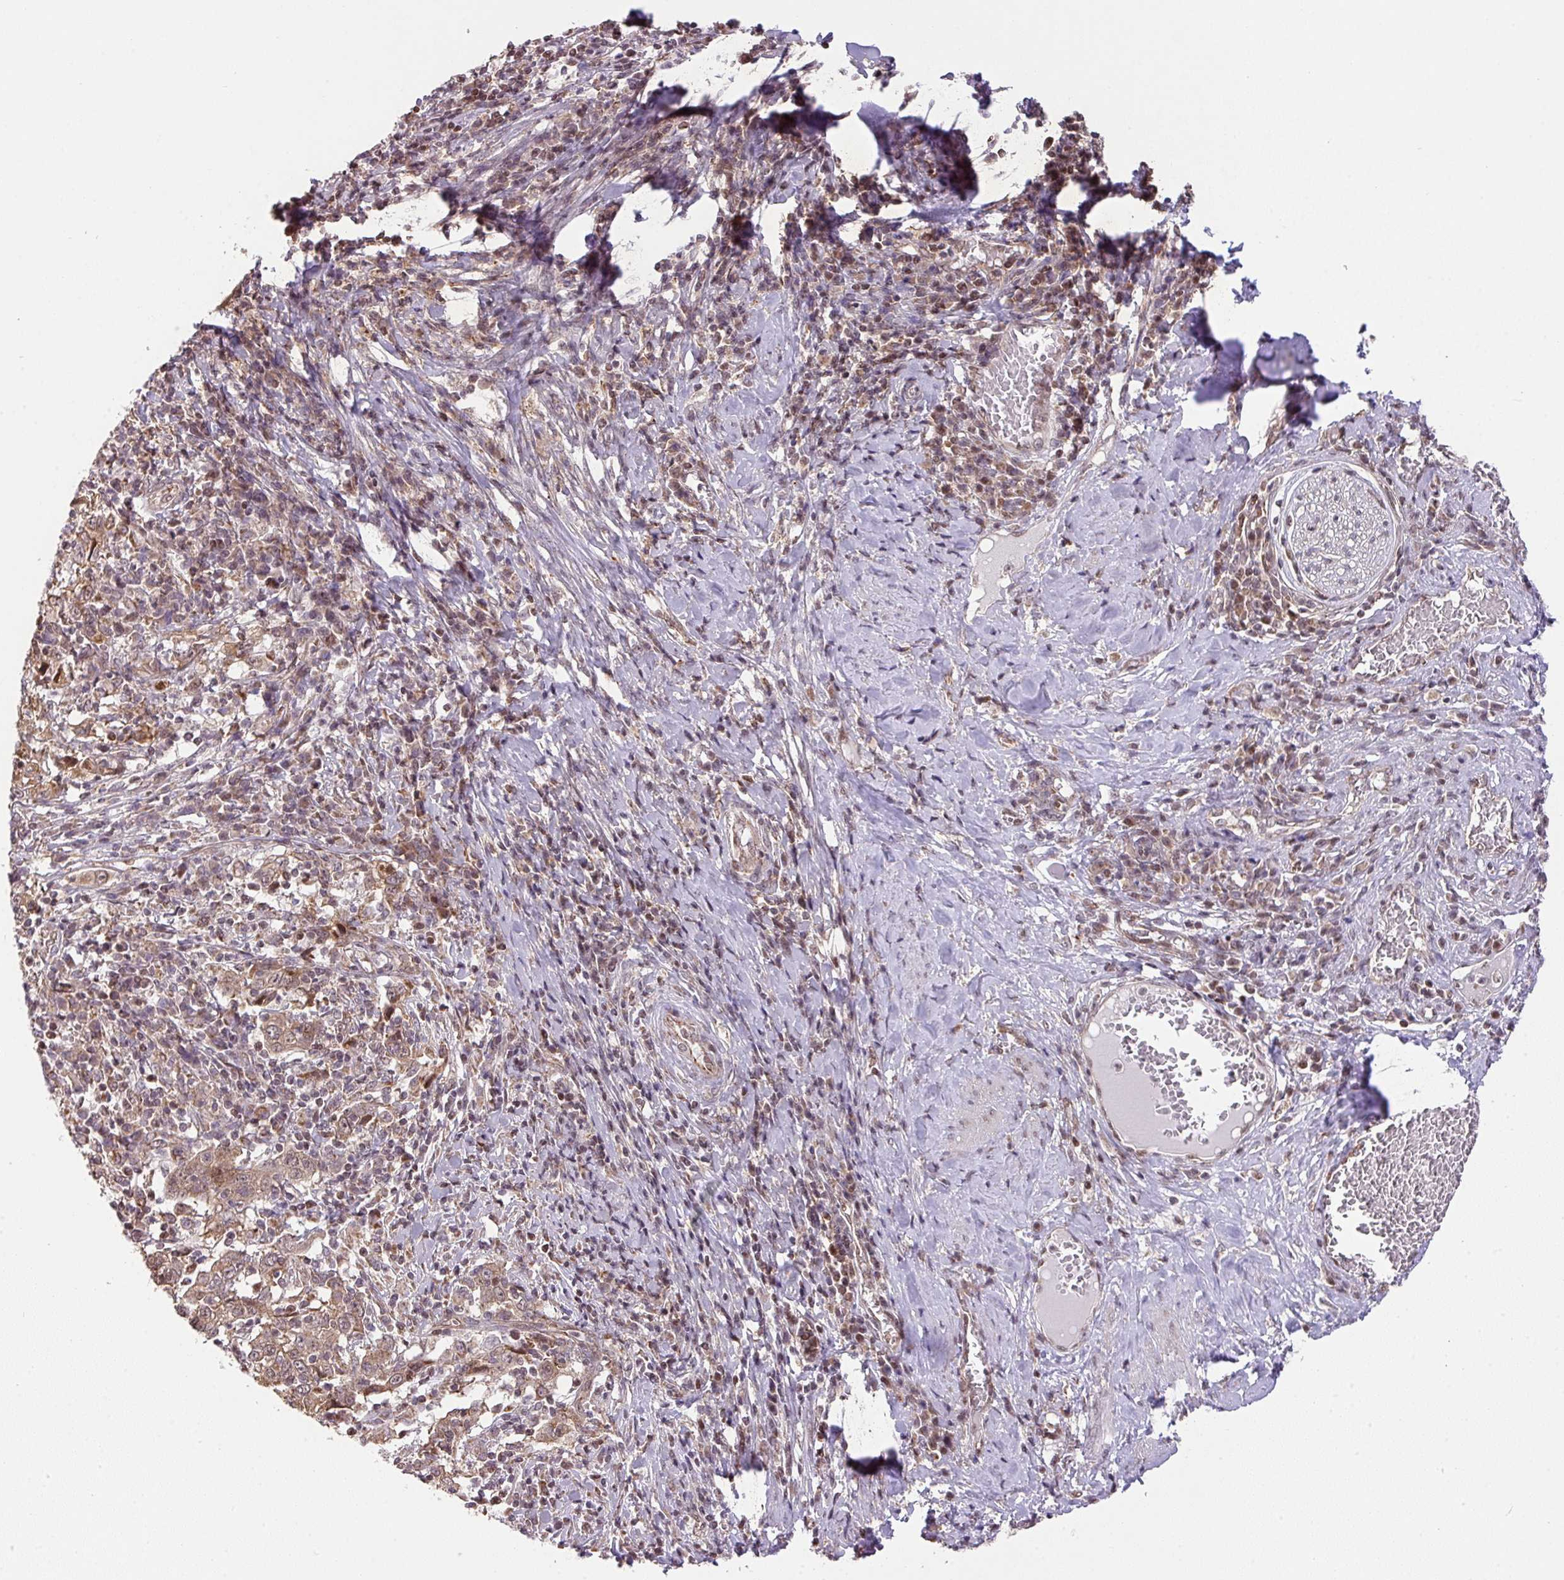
{"staining": {"intensity": "moderate", "quantity": ">75%", "location": "cytoplasmic/membranous,nuclear"}, "tissue": "cervical cancer", "cell_type": "Tumor cells", "image_type": "cancer", "snomed": [{"axis": "morphology", "description": "Squamous cell carcinoma, NOS"}, {"axis": "topography", "description": "Cervix"}], "caption": "Squamous cell carcinoma (cervical) was stained to show a protein in brown. There is medium levels of moderate cytoplasmic/membranous and nuclear staining in about >75% of tumor cells.", "gene": "PLK1", "patient": {"sex": "female", "age": 46}}